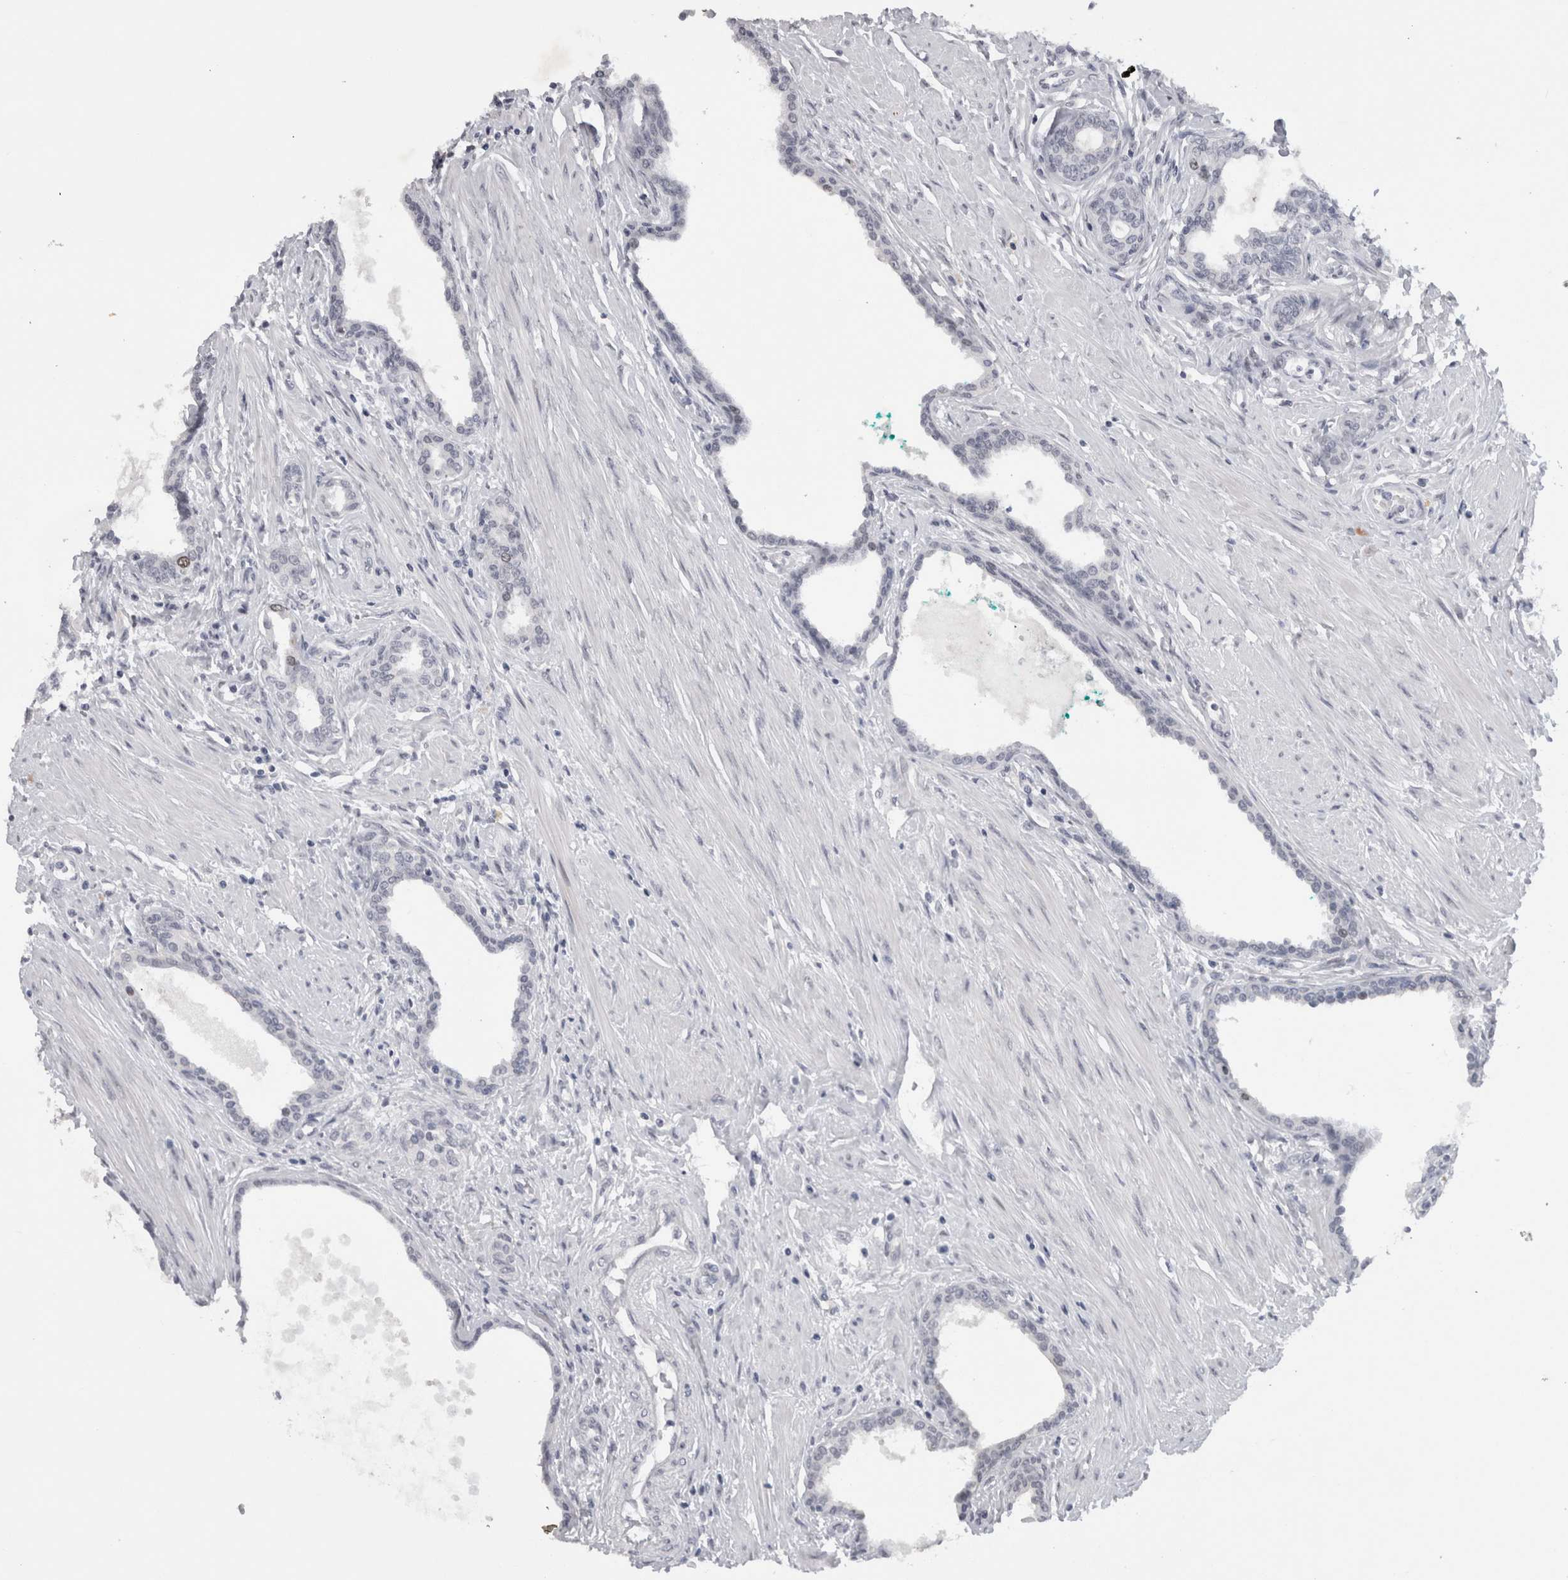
{"staining": {"intensity": "negative", "quantity": "none", "location": "none"}, "tissue": "prostate cancer", "cell_type": "Tumor cells", "image_type": "cancer", "snomed": [{"axis": "morphology", "description": "Adenocarcinoma, High grade"}, {"axis": "topography", "description": "Prostate"}], "caption": "Tumor cells show no significant expression in prostate cancer.", "gene": "KIF18B", "patient": {"sex": "male", "age": 52}}